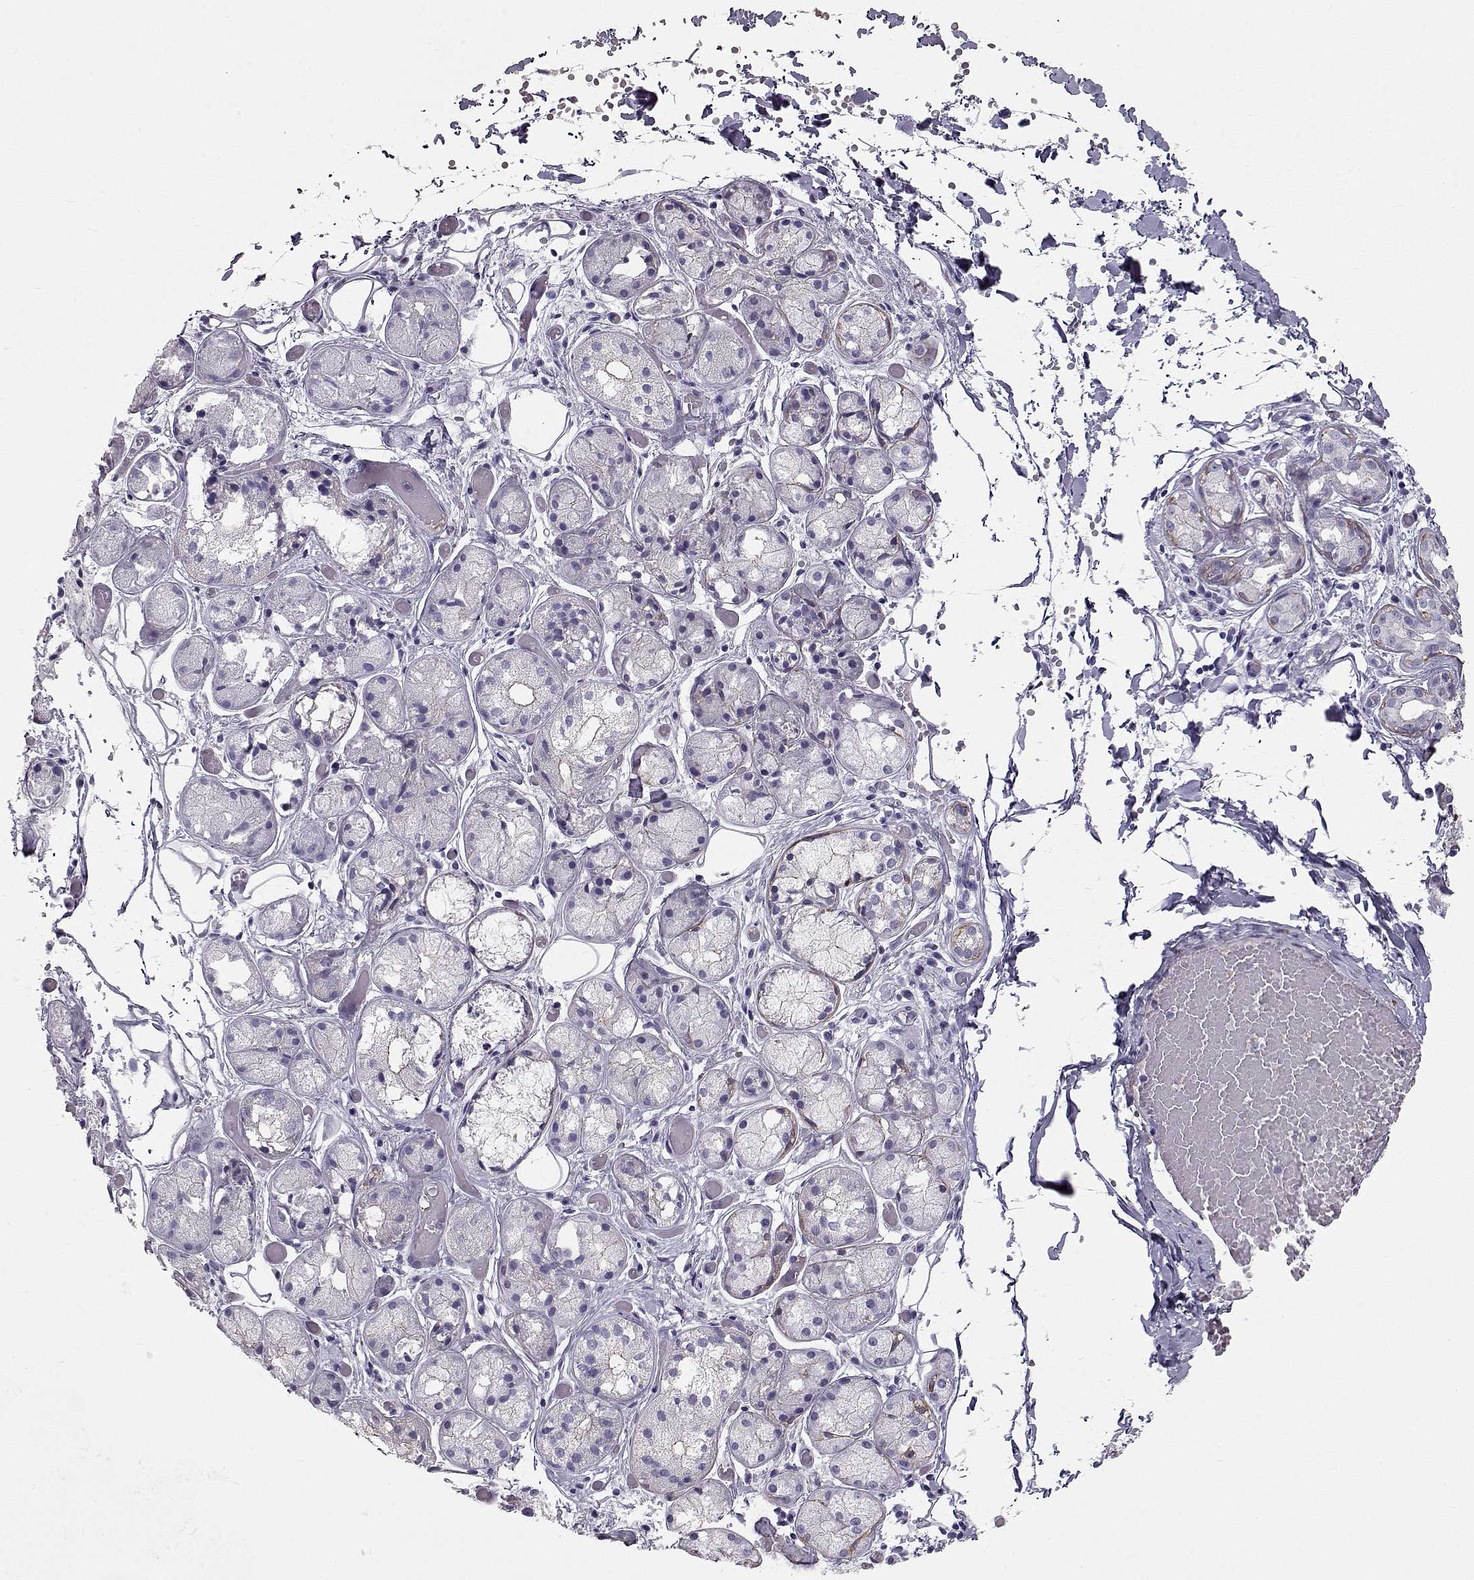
{"staining": {"intensity": "negative", "quantity": "none", "location": "none"}, "tissue": "salivary gland", "cell_type": "Glandular cells", "image_type": "normal", "snomed": [{"axis": "morphology", "description": "Normal tissue, NOS"}, {"axis": "topography", "description": "Salivary gland"}, {"axis": "topography", "description": "Peripheral nerve tissue"}], "caption": "Immunohistochemistry (IHC) photomicrograph of benign salivary gland: human salivary gland stained with DAB (3,3'-diaminobenzidine) shows no significant protein positivity in glandular cells.", "gene": "SLITRK3", "patient": {"sex": "male", "age": 71}}